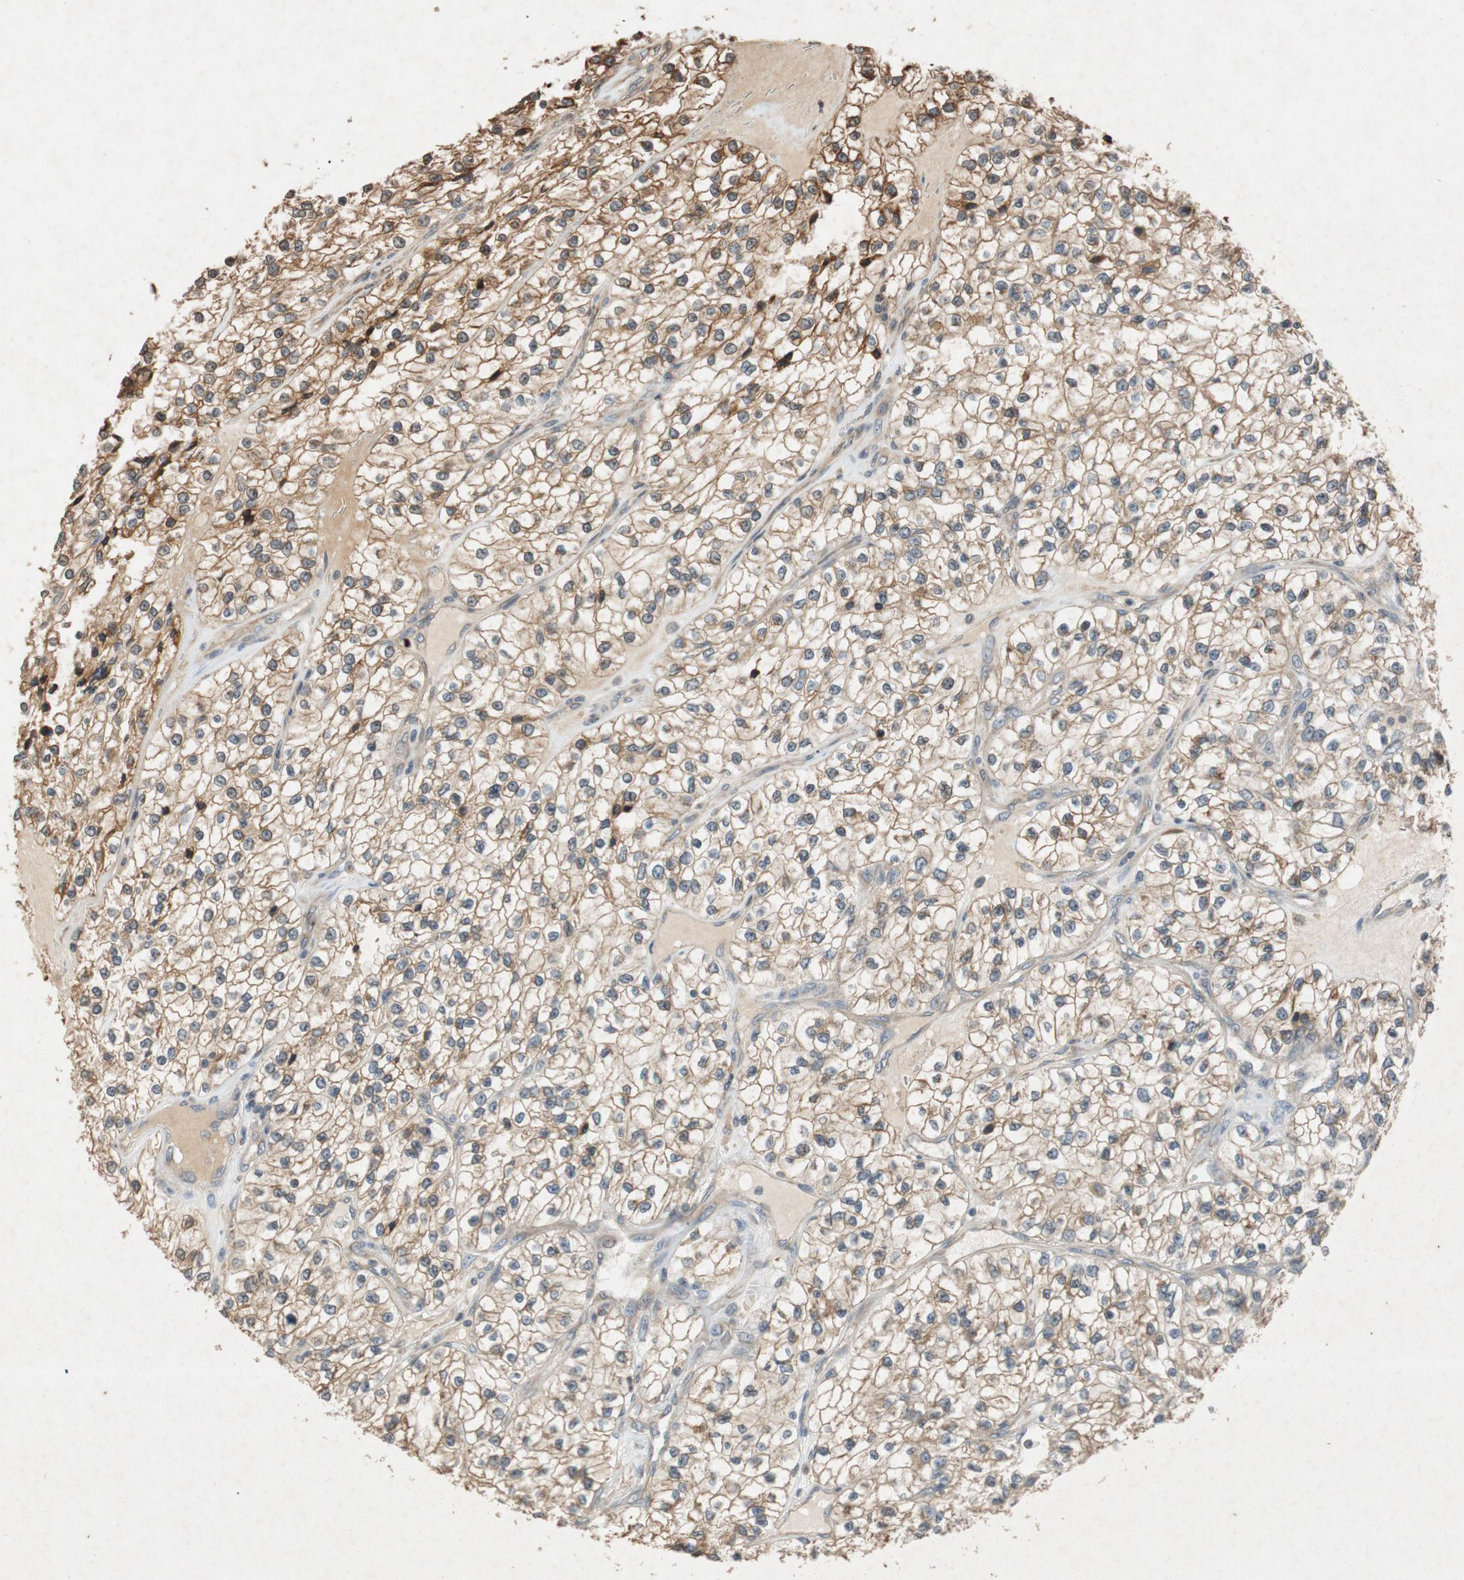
{"staining": {"intensity": "moderate", "quantity": ">75%", "location": "cytoplasmic/membranous"}, "tissue": "renal cancer", "cell_type": "Tumor cells", "image_type": "cancer", "snomed": [{"axis": "morphology", "description": "Adenocarcinoma, NOS"}, {"axis": "topography", "description": "Kidney"}], "caption": "A histopathology image of human renal adenocarcinoma stained for a protein reveals moderate cytoplasmic/membranous brown staining in tumor cells.", "gene": "ATP2C1", "patient": {"sex": "female", "age": 57}}